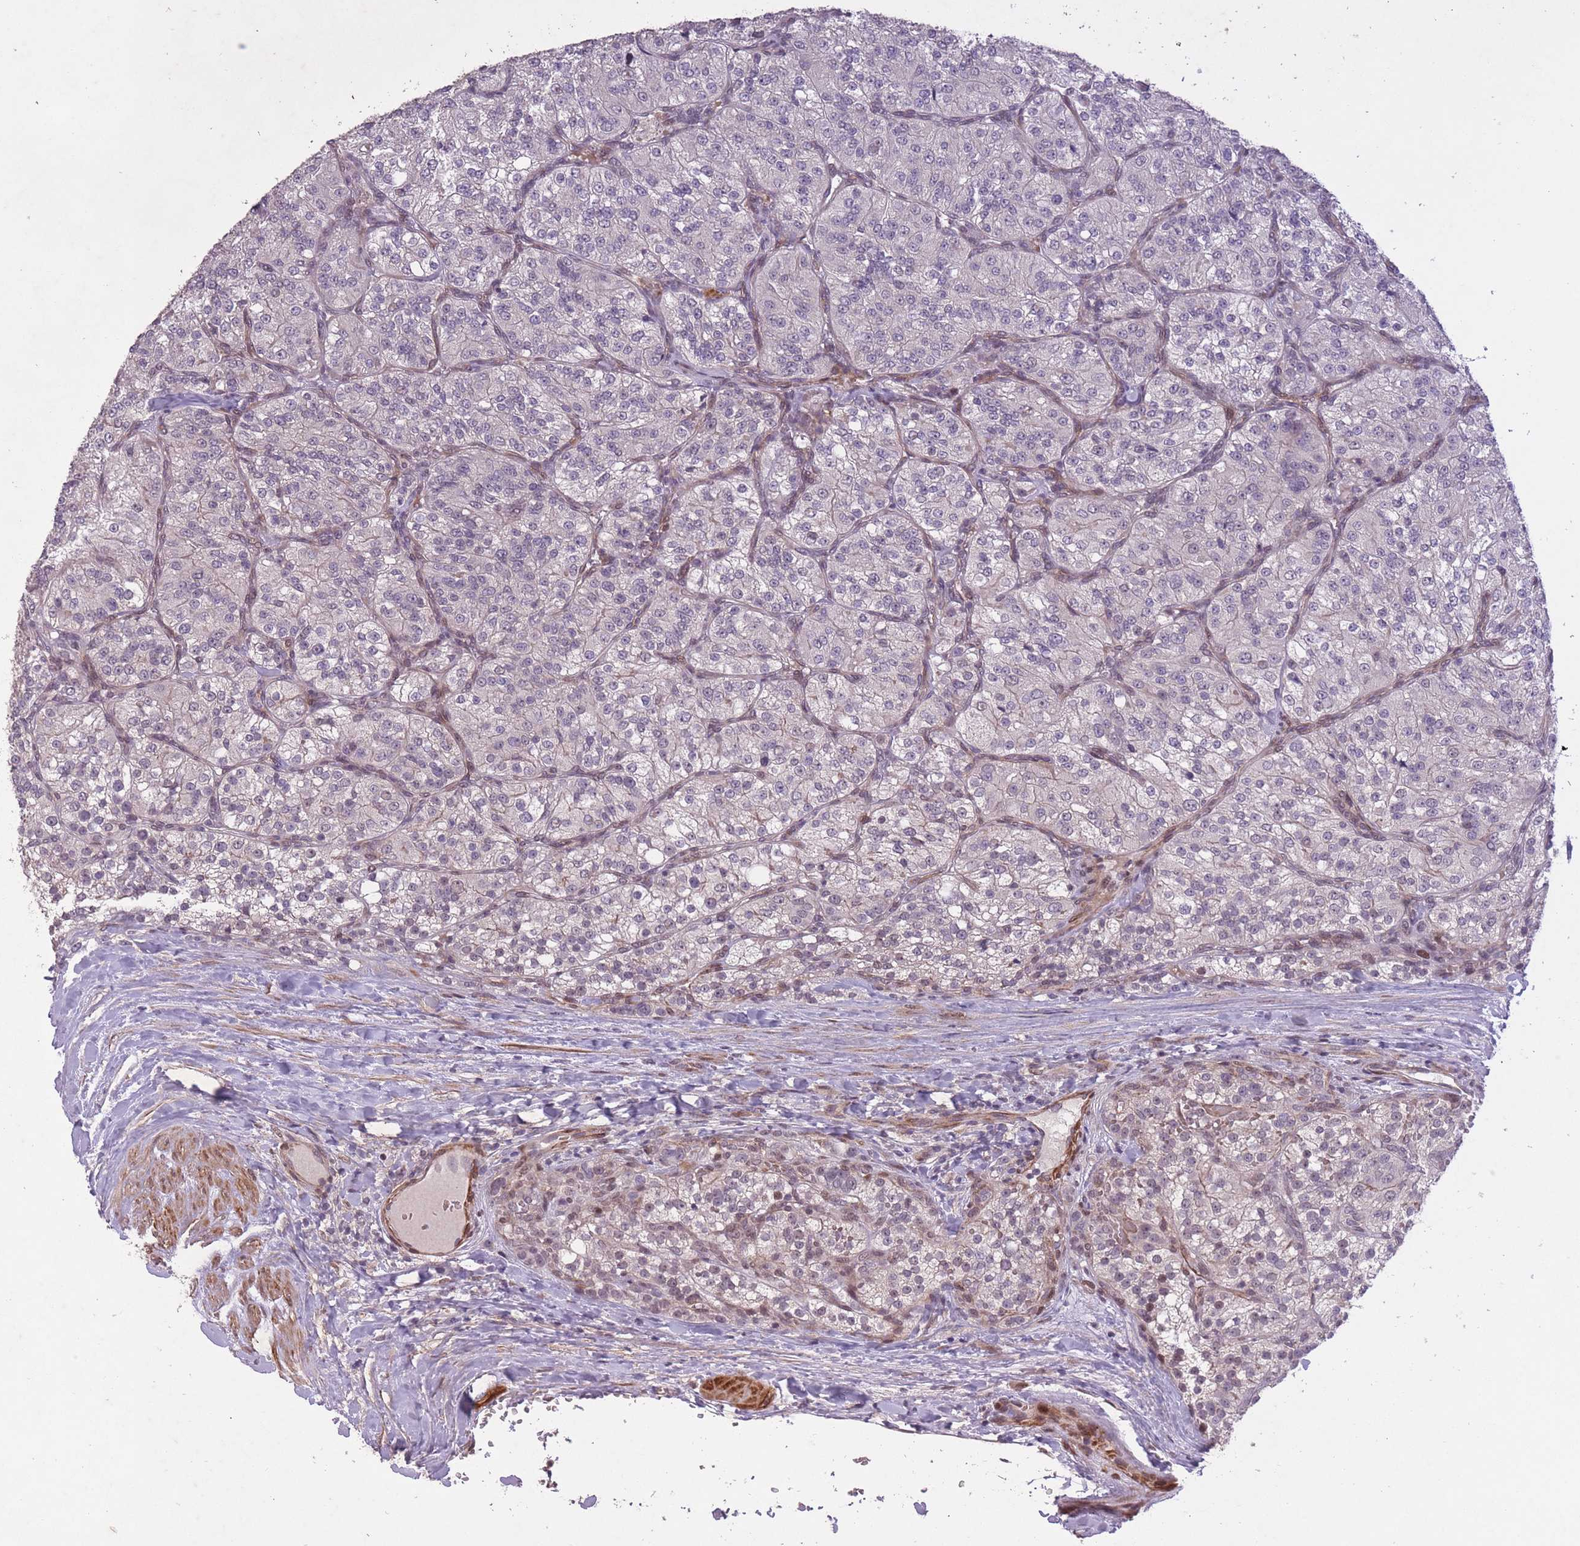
{"staining": {"intensity": "weak", "quantity": "<25%", "location": "nuclear"}, "tissue": "renal cancer", "cell_type": "Tumor cells", "image_type": "cancer", "snomed": [{"axis": "morphology", "description": "Adenocarcinoma, NOS"}, {"axis": "topography", "description": "Kidney"}], "caption": "Tumor cells are negative for protein expression in human renal adenocarcinoma. (IHC, brightfield microscopy, high magnification).", "gene": "CBX6", "patient": {"sex": "female", "age": 63}}